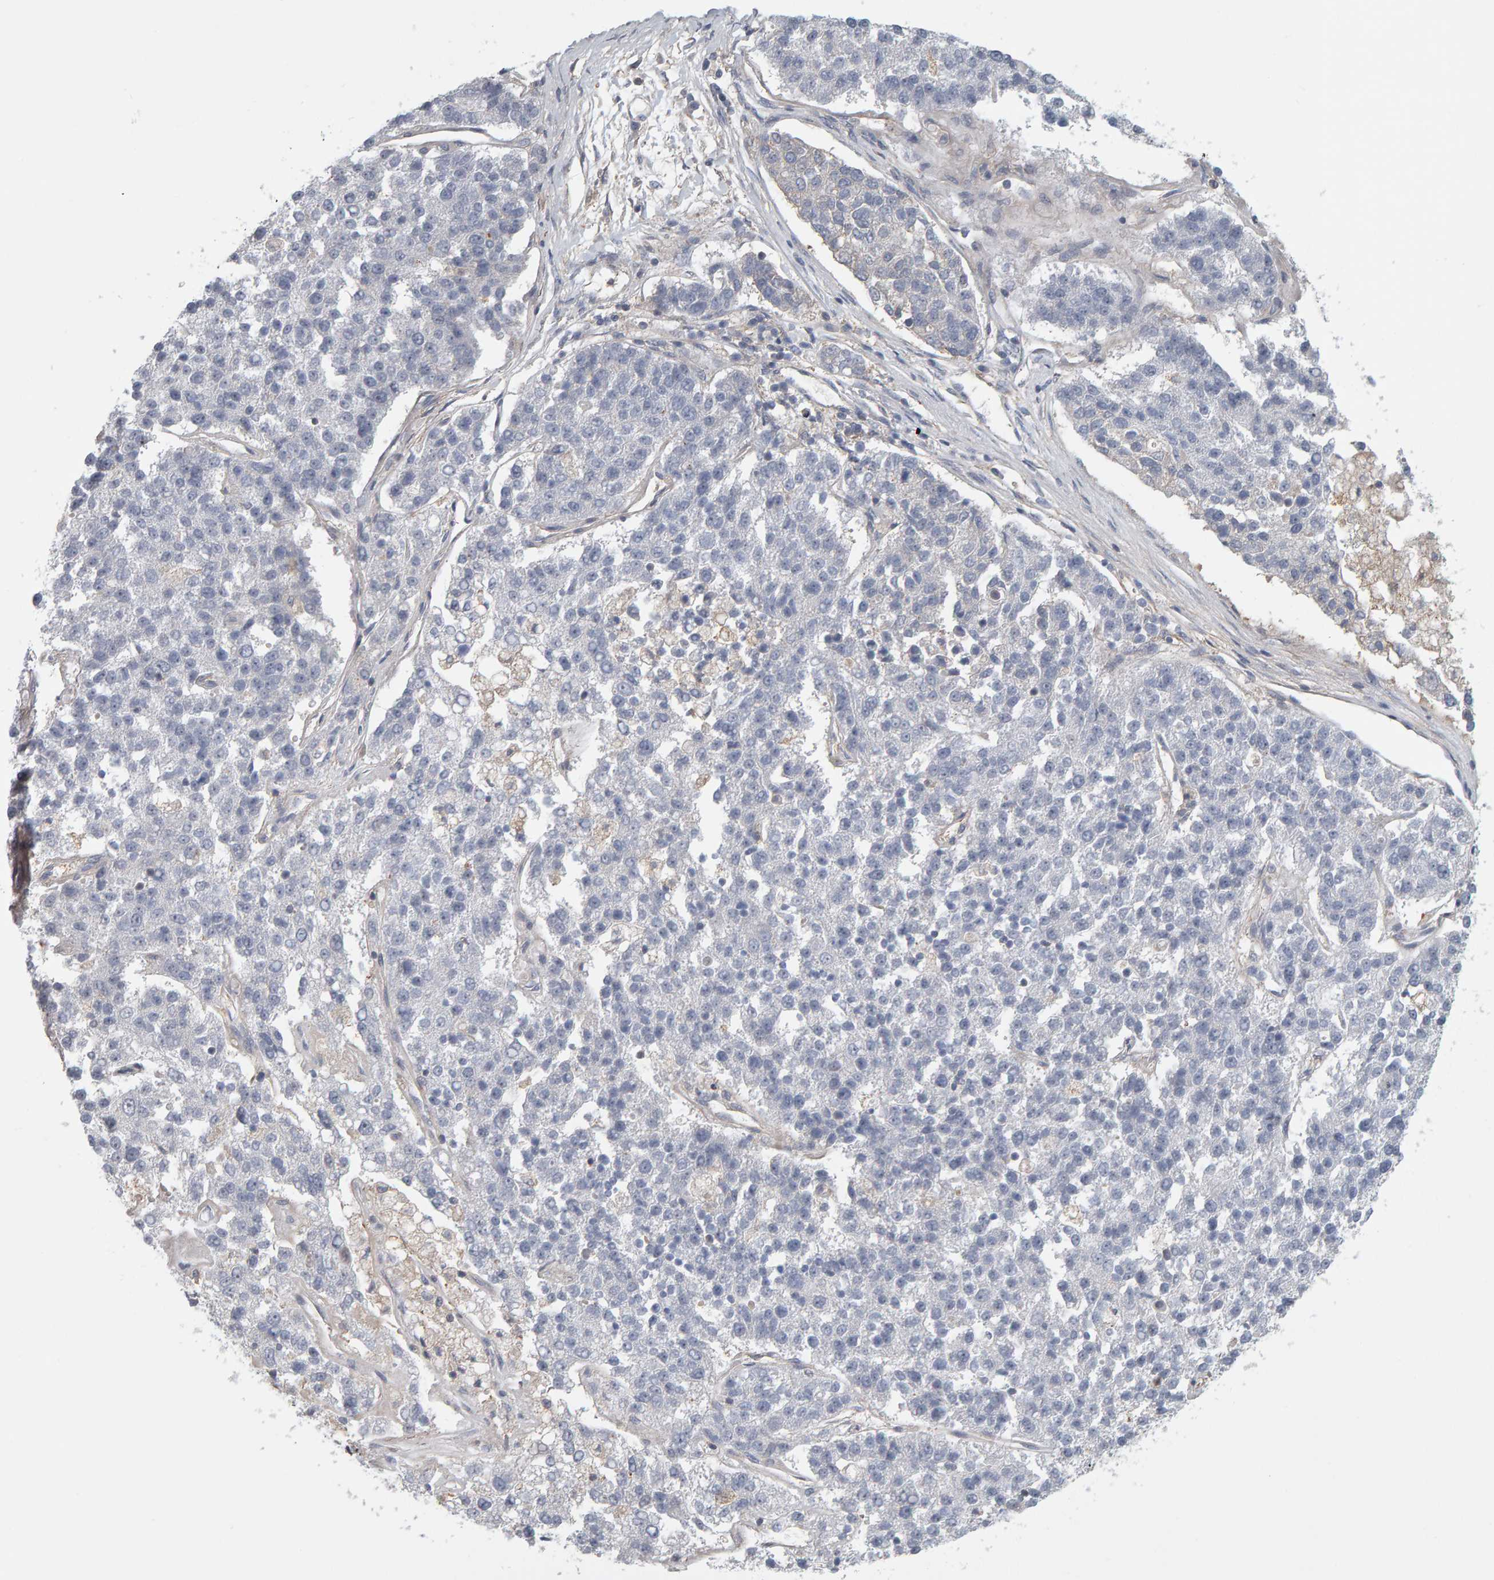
{"staining": {"intensity": "negative", "quantity": "none", "location": "none"}, "tissue": "pancreatic cancer", "cell_type": "Tumor cells", "image_type": "cancer", "snomed": [{"axis": "morphology", "description": "Adenocarcinoma, NOS"}, {"axis": "topography", "description": "Pancreas"}], "caption": "DAB (3,3'-diaminobenzidine) immunohistochemical staining of pancreatic adenocarcinoma exhibits no significant positivity in tumor cells.", "gene": "C9orf72", "patient": {"sex": "female", "age": 61}}